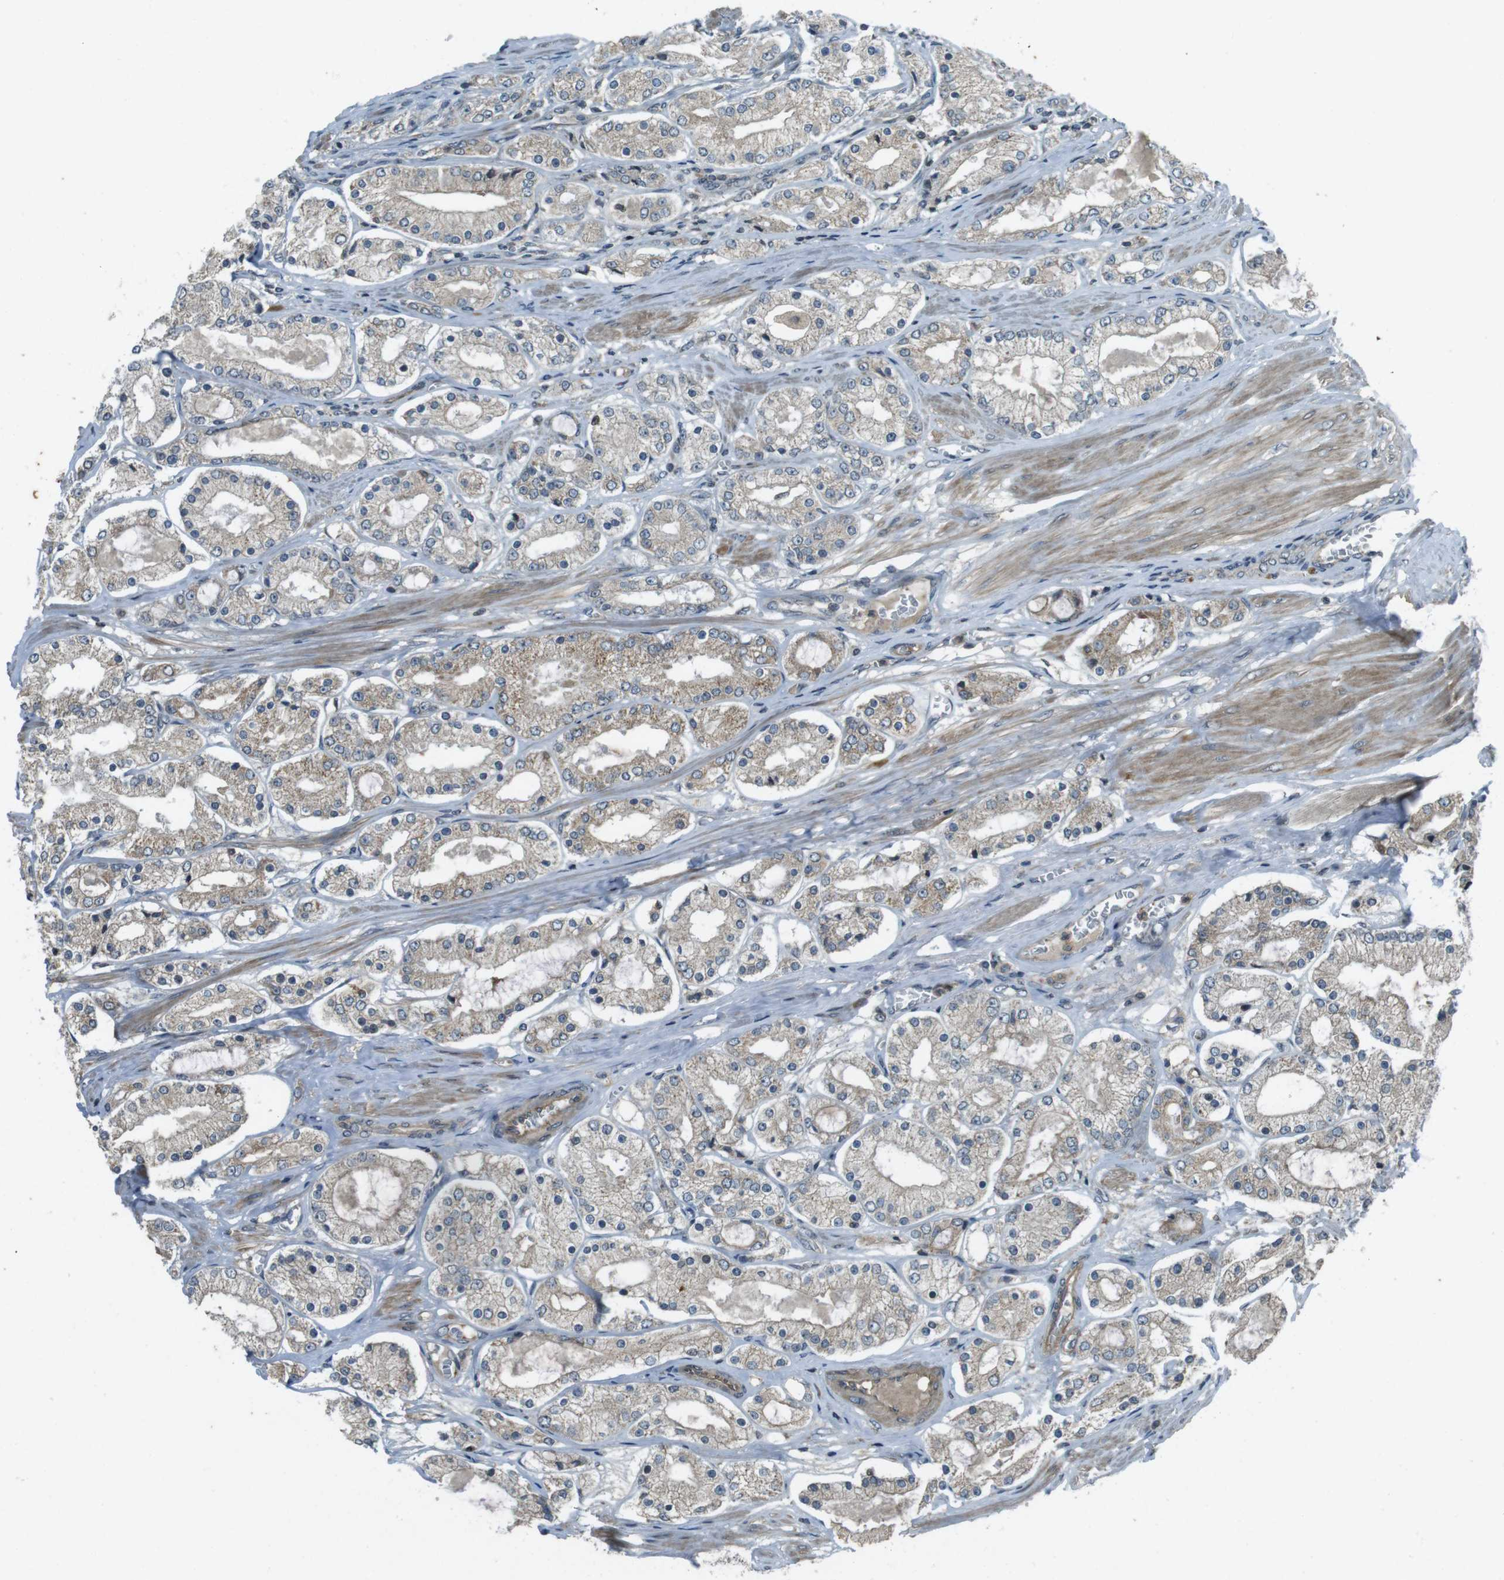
{"staining": {"intensity": "weak", "quantity": ">75%", "location": "cytoplasmic/membranous"}, "tissue": "prostate cancer", "cell_type": "Tumor cells", "image_type": "cancer", "snomed": [{"axis": "morphology", "description": "Adenocarcinoma, High grade"}, {"axis": "topography", "description": "Prostate"}], "caption": "Weak cytoplasmic/membranous protein staining is seen in about >75% of tumor cells in adenocarcinoma (high-grade) (prostate).", "gene": "ZYX", "patient": {"sex": "male", "age": 66}}